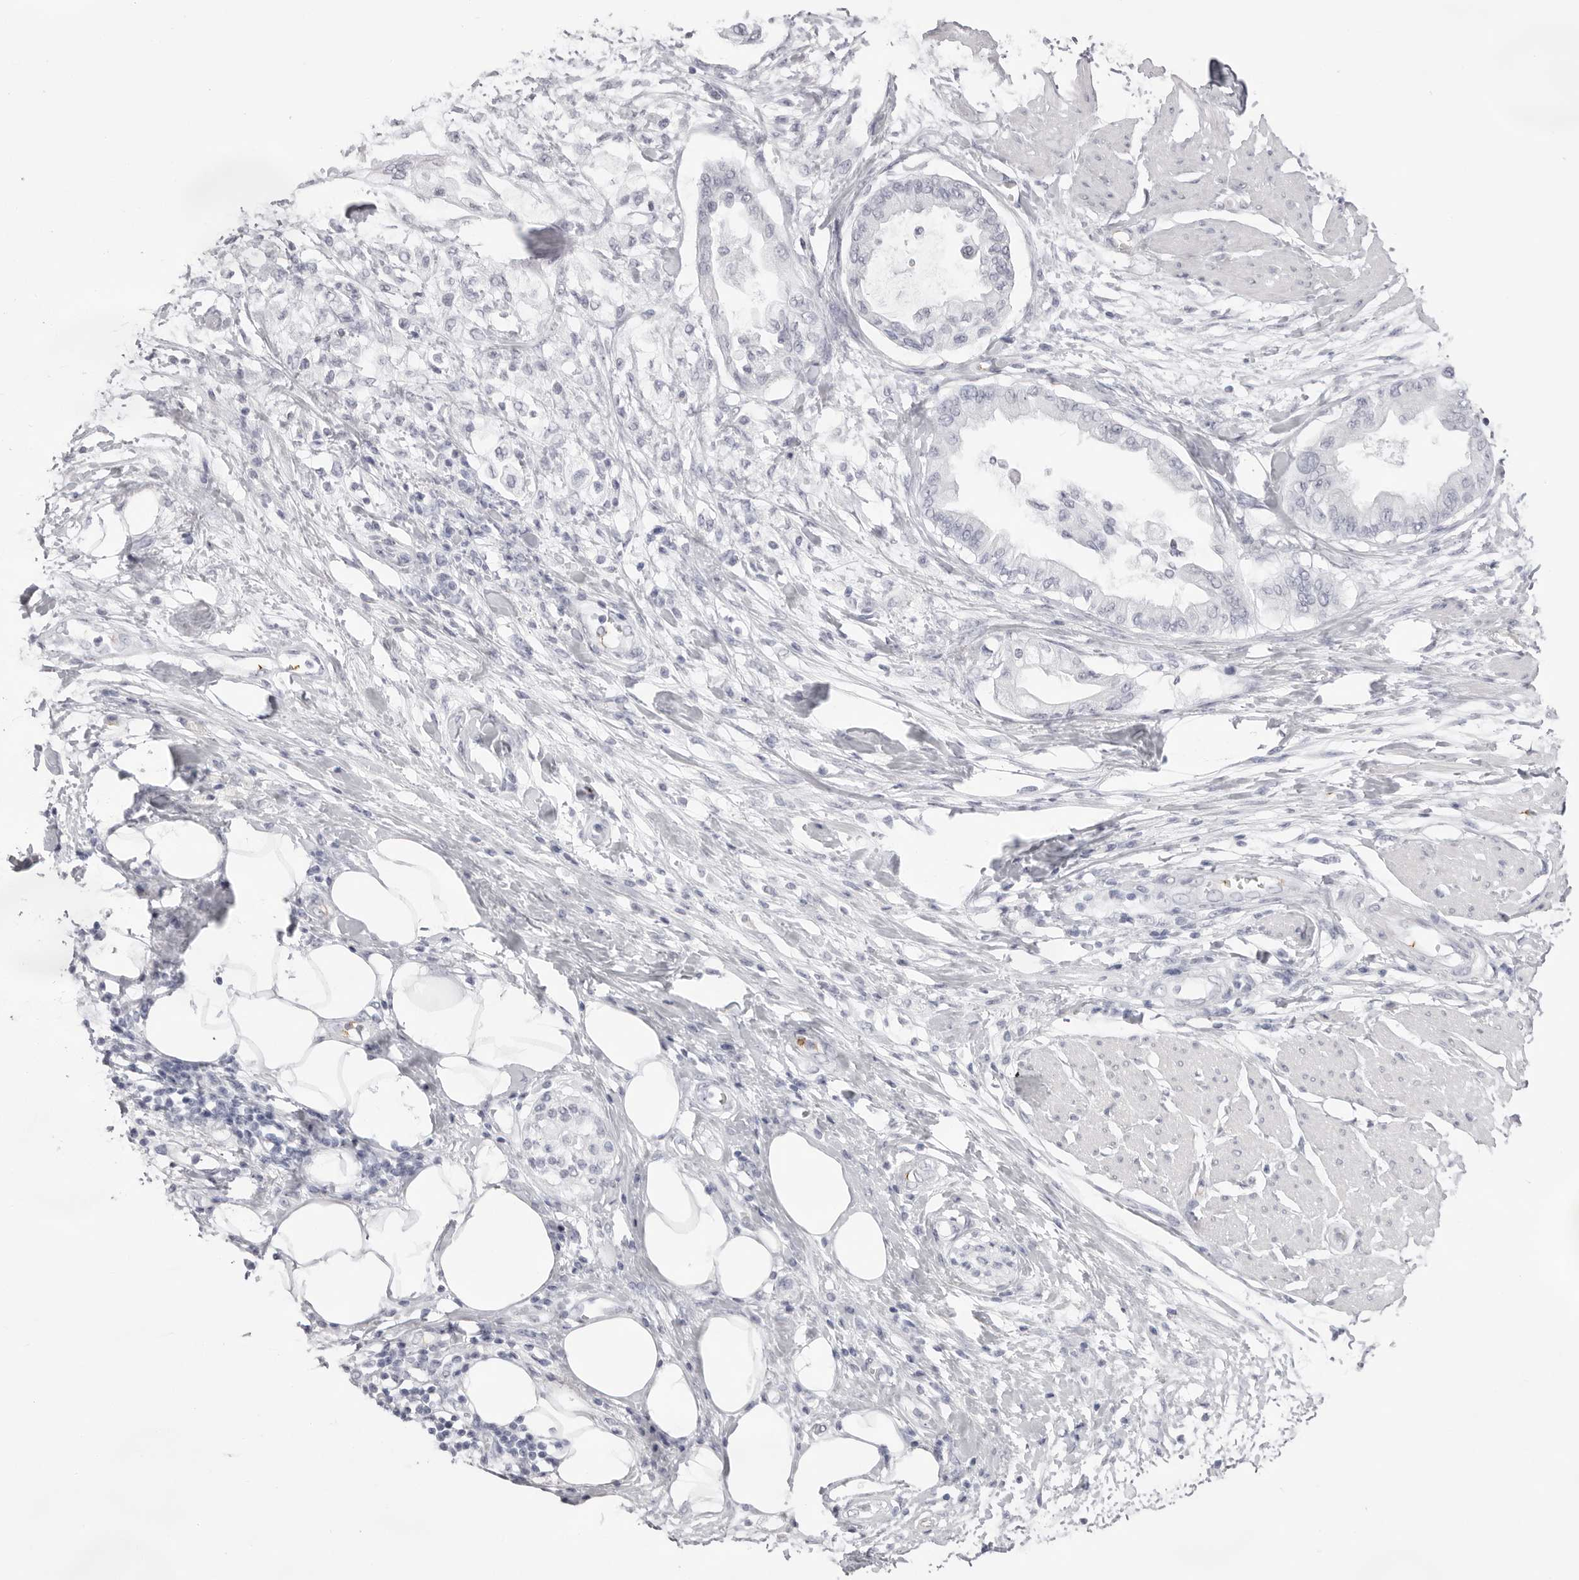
{"staining": {"intensity": "negative", "quantity": "none", "location": "none"}, "tissue": "pancreatic cancer", "cell_type": "Tumor cells", "image_type": "cancer", "snomed": [{"axis": "morphology", "description": "Normal tissue, NOS"}, {"axis": "morphology", "description": "Adenocarcinoma, NOS"}, {"axis": "topography", "description": "Pancreas"}, {"axis": "topography", "description": "Duodenum"}], "caption": "Immunohistochemistry image of human pancreatic cancer stained for a protein (brown), which reveals no staining in tumor cells. (Brightfield microscopy of DAB (3,3'-diaminobenzidine) immunohistochemistry (IHC) at high magnification).", "gene": "SPTA1", "patient": {"sex": "female", "age": 60}}